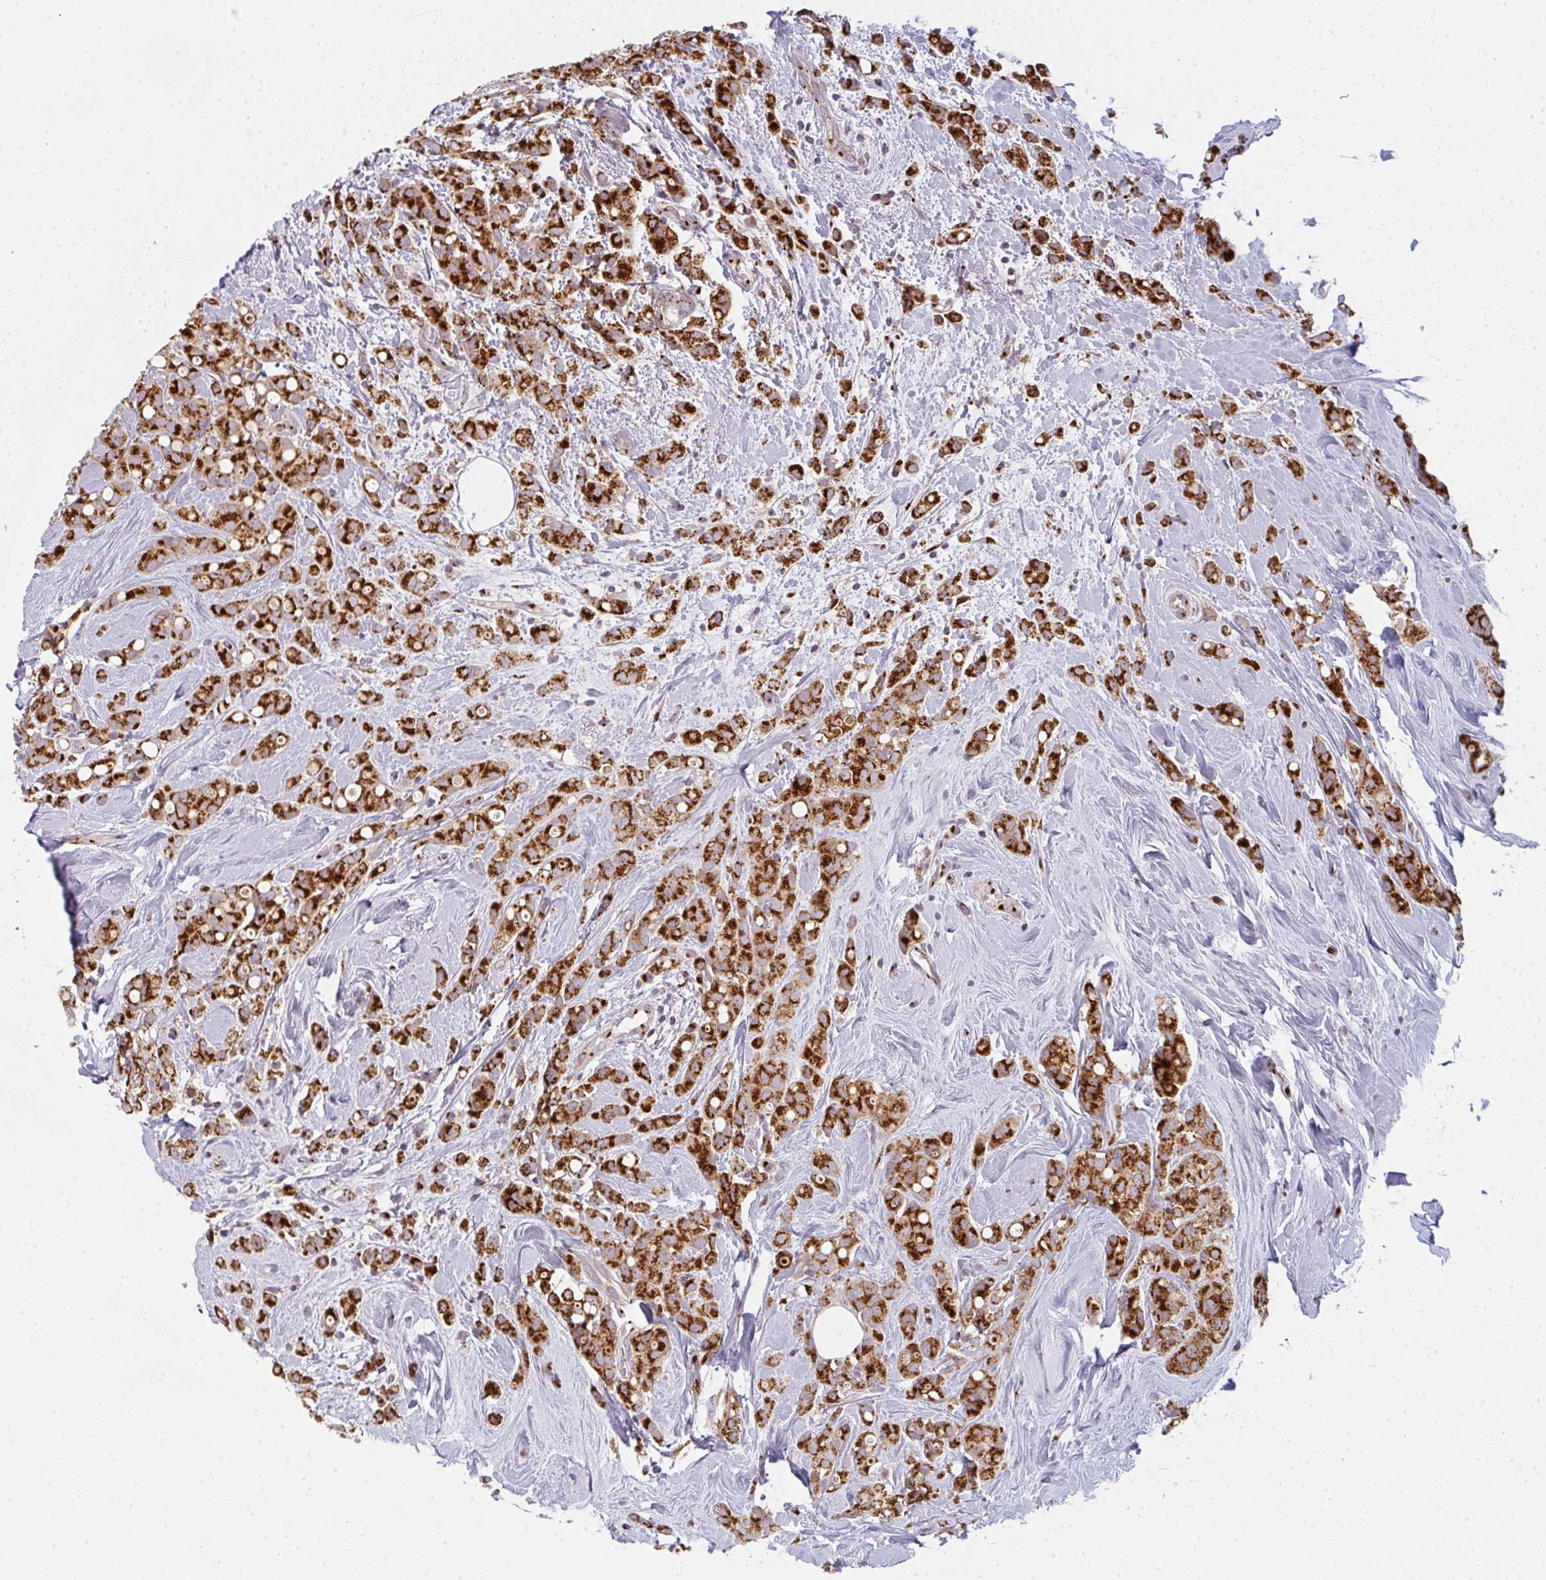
{"staining": {"intensity": "strong", "quantity": ">75%", "location": "cytoplasmic/membranous"}, "tissue": "breast cancer", "cell_type": "Tumor cells", "image_type": "cancer", "snomed": [{"axis": "morphology", "description": "Lobular carcinoma"}, {"axis": "topography", "description": "Breast"}], "caption": "Breast cancer tissue displays strong cytoplasmic/membranous staining in approximately >75% of tumor cells, visualized by immunohistochemistry.", "gene": "GVQW3", "patient": {"sex": "female", "age": 68}}